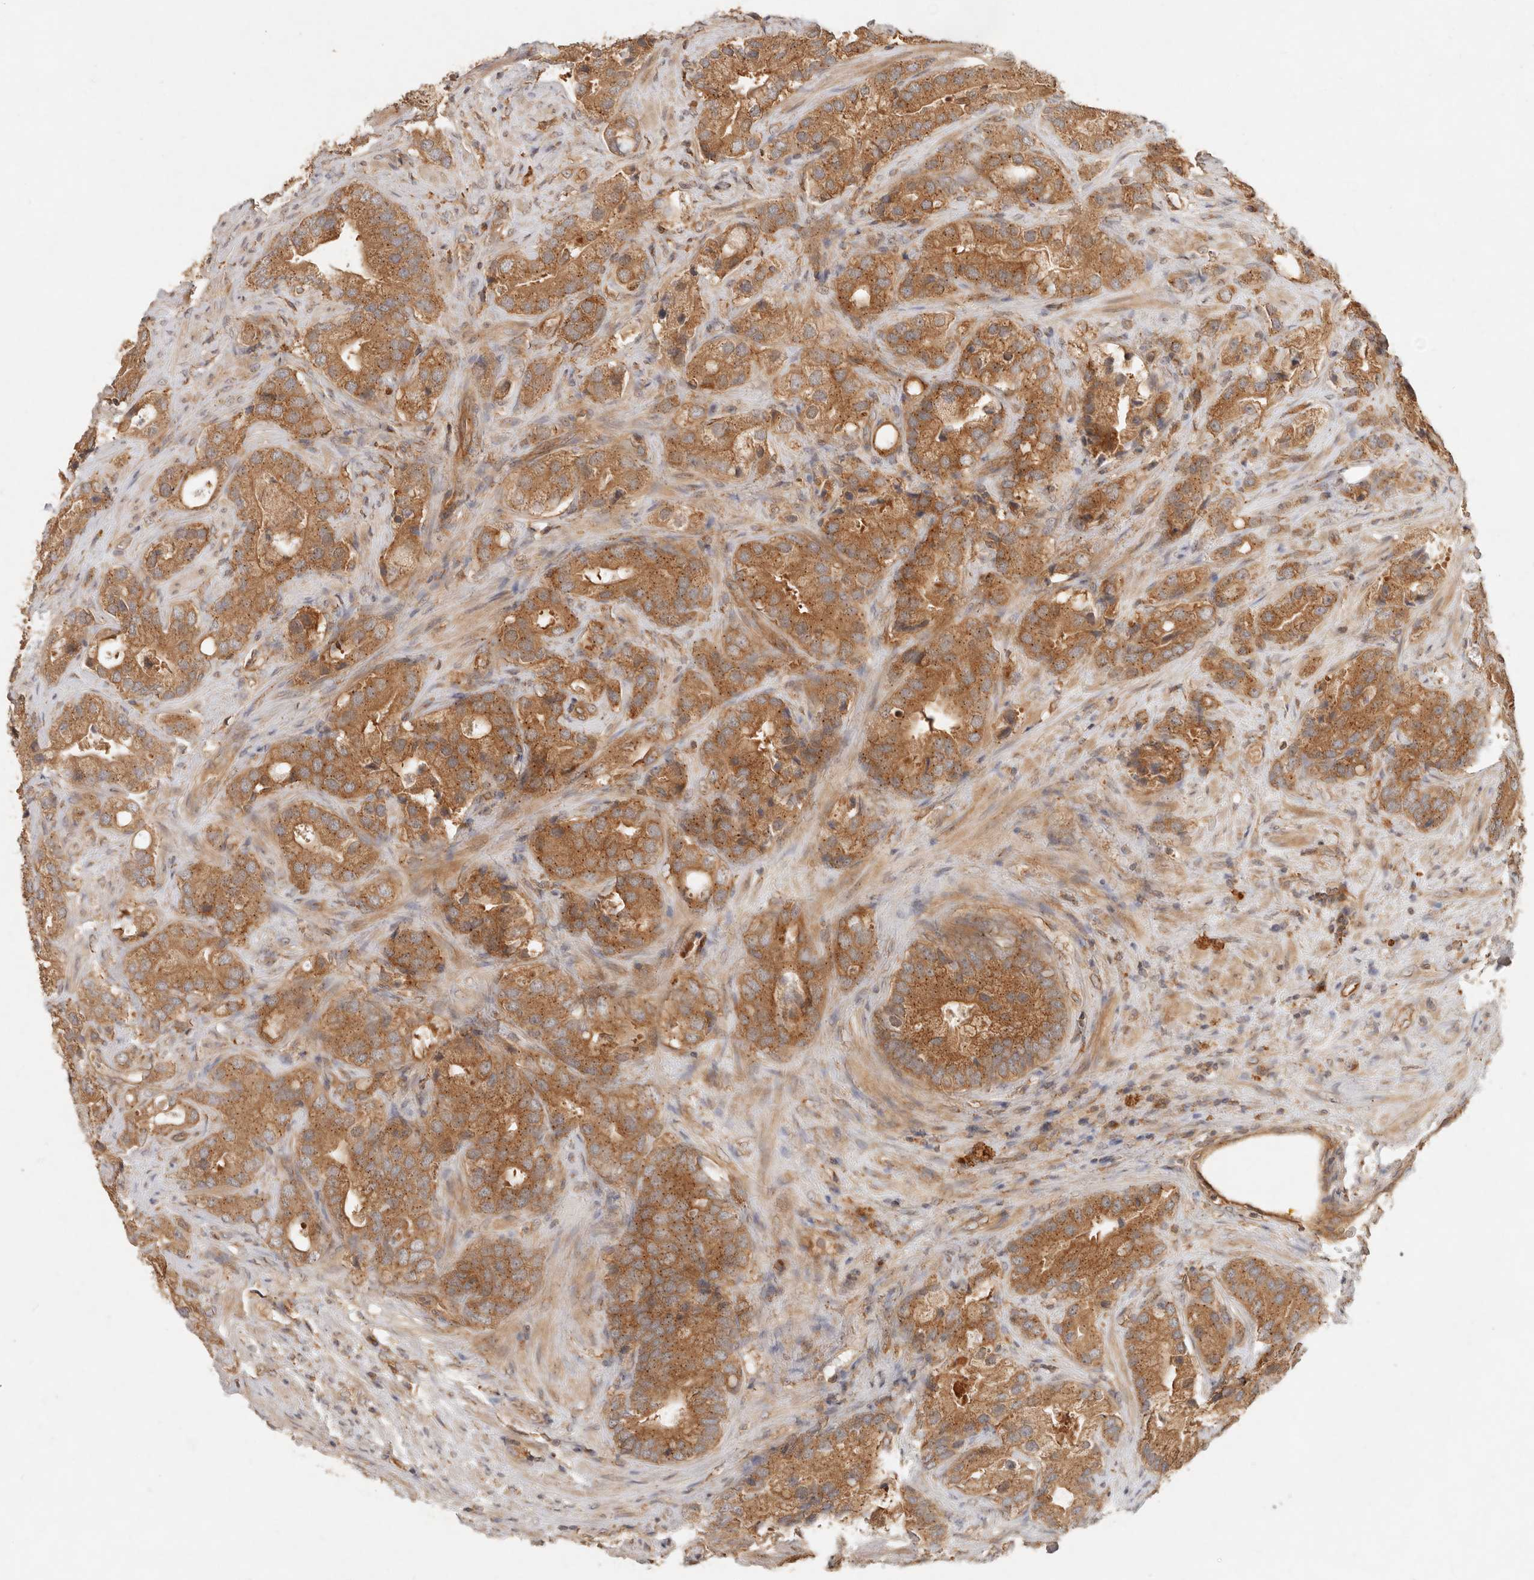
{"staining": {"intensity": "strong", "quantity": ">75%", "location": "cytoplasmic/membranous"}, "tissue": "prostate cancer", "cell_type": "Tumor cells", "image_type": "cancer", "snomed": [{"axis": "morphology", "description": "Adenocarcinoma, High grade"}, {"axis": "topography", "description": "Prostate"}], "caption": "Immunohistochemistry (IHC) staining of adenocarcinoma (high-grade) (prostate), which reveals high levels of strong cytoplasmic/membranous staining in approximately >75% of tumor cells indicating strong cytoplasmic/membranous protein positivity. The staining was performed using DAB (3,3'-diaminobenzidine) (brown) for protein detection and nuclei were counterstained in hematoxylin (blue).", "gene": "HECTD3", "patient": {"sex": "male", "age": 70}}